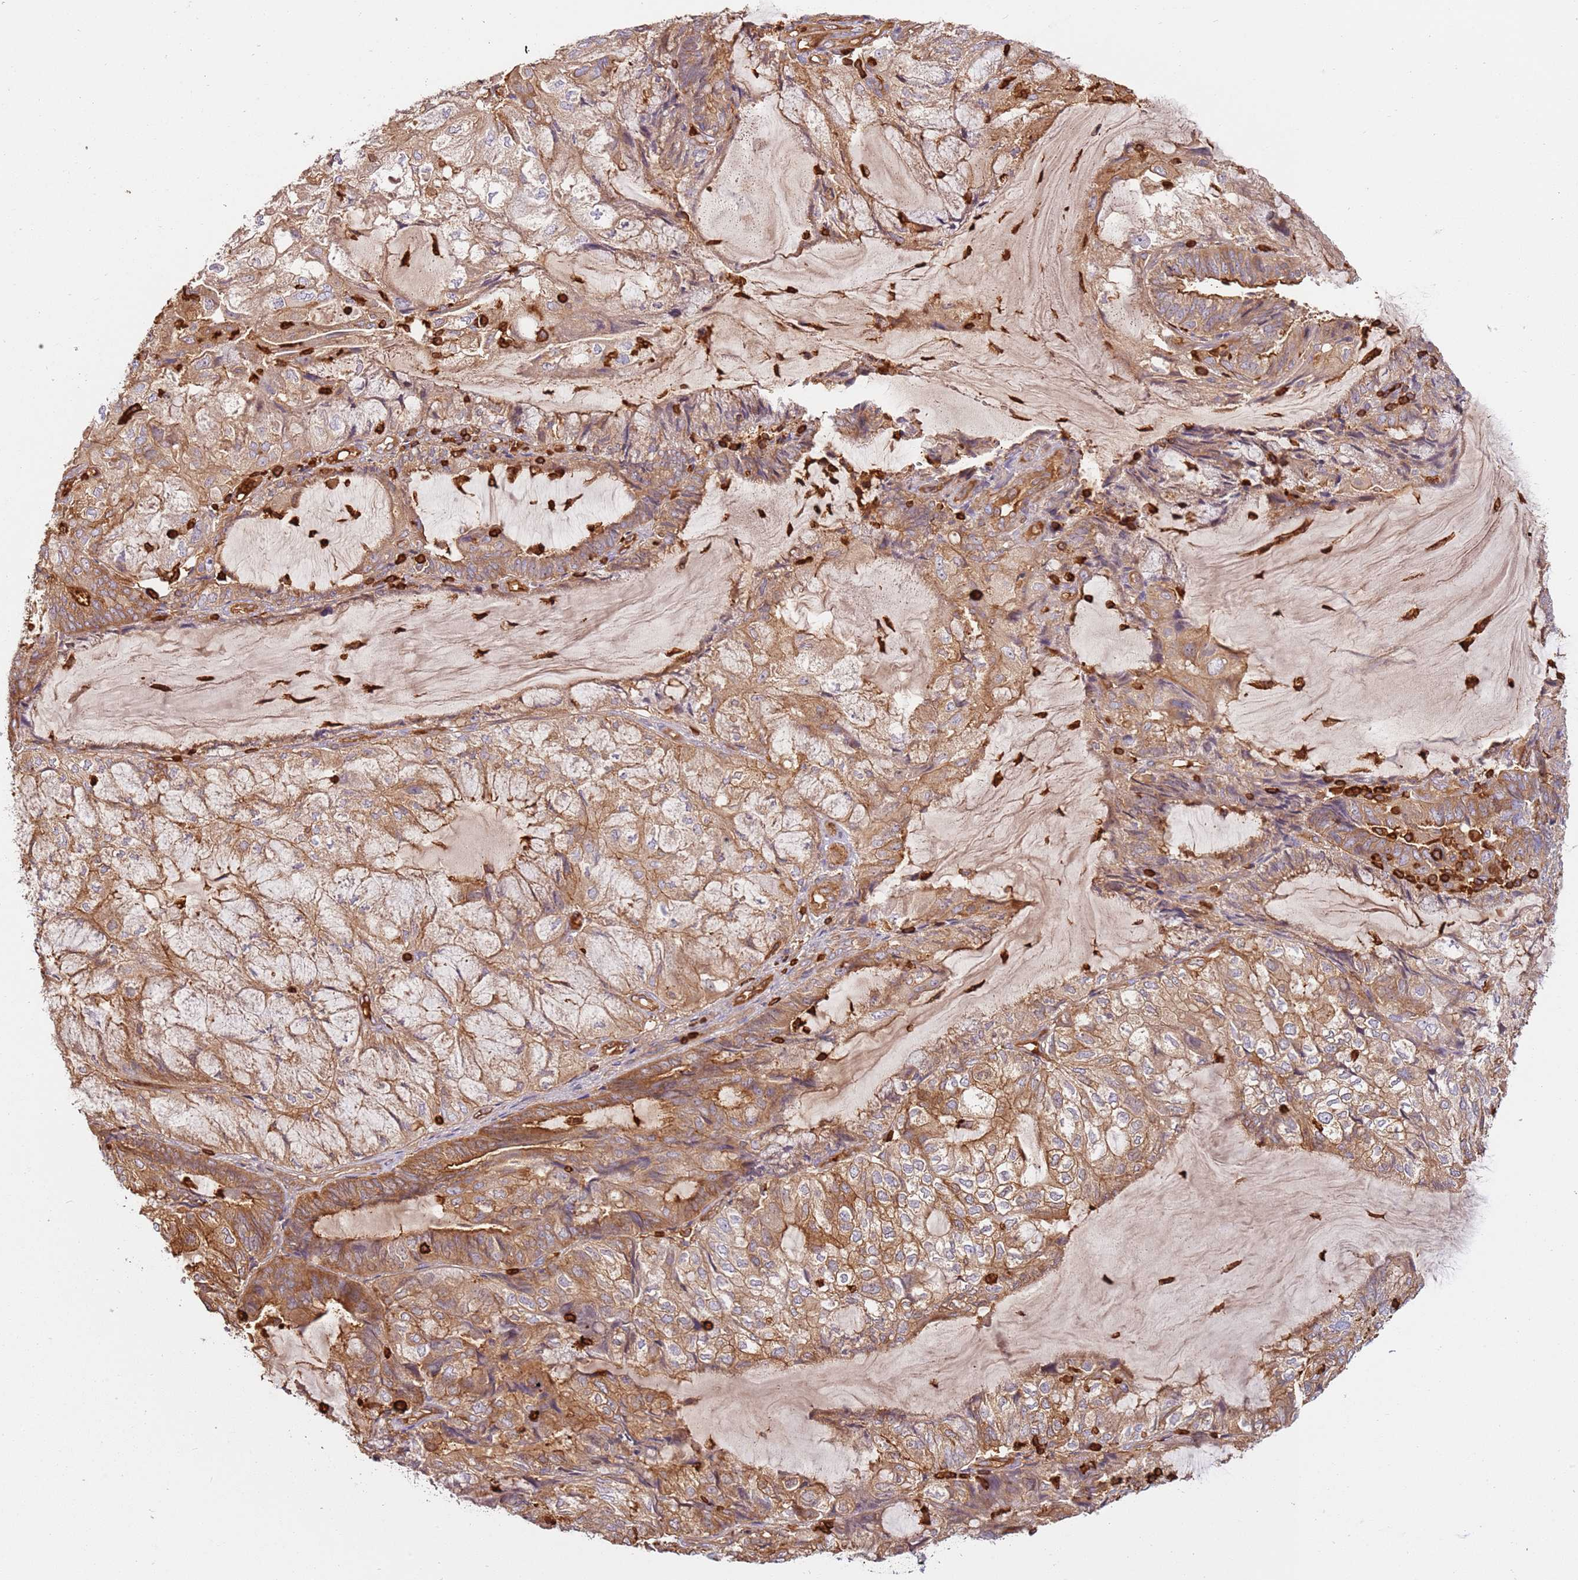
{"staining": {"intensity": "moderate", "quantity": ">75%", "location": "cytoplasmic/membranous"}, "tissue": "endometrial cancer", "cell_type": "Tumor cells", "image_type": "cancer", "snomed": [{"axis": "morphology", "description": "Adenocarcinoma, NOS"}, {"axis": "topography", "description": "Endometrium"}], "caption": "Adenocarcinoma (endometrial) stained with a protein marker demonstrates moderate staining in tumor cells.", "gene": "OR6P1", "patient": {"sex": "female", "age": 81}}